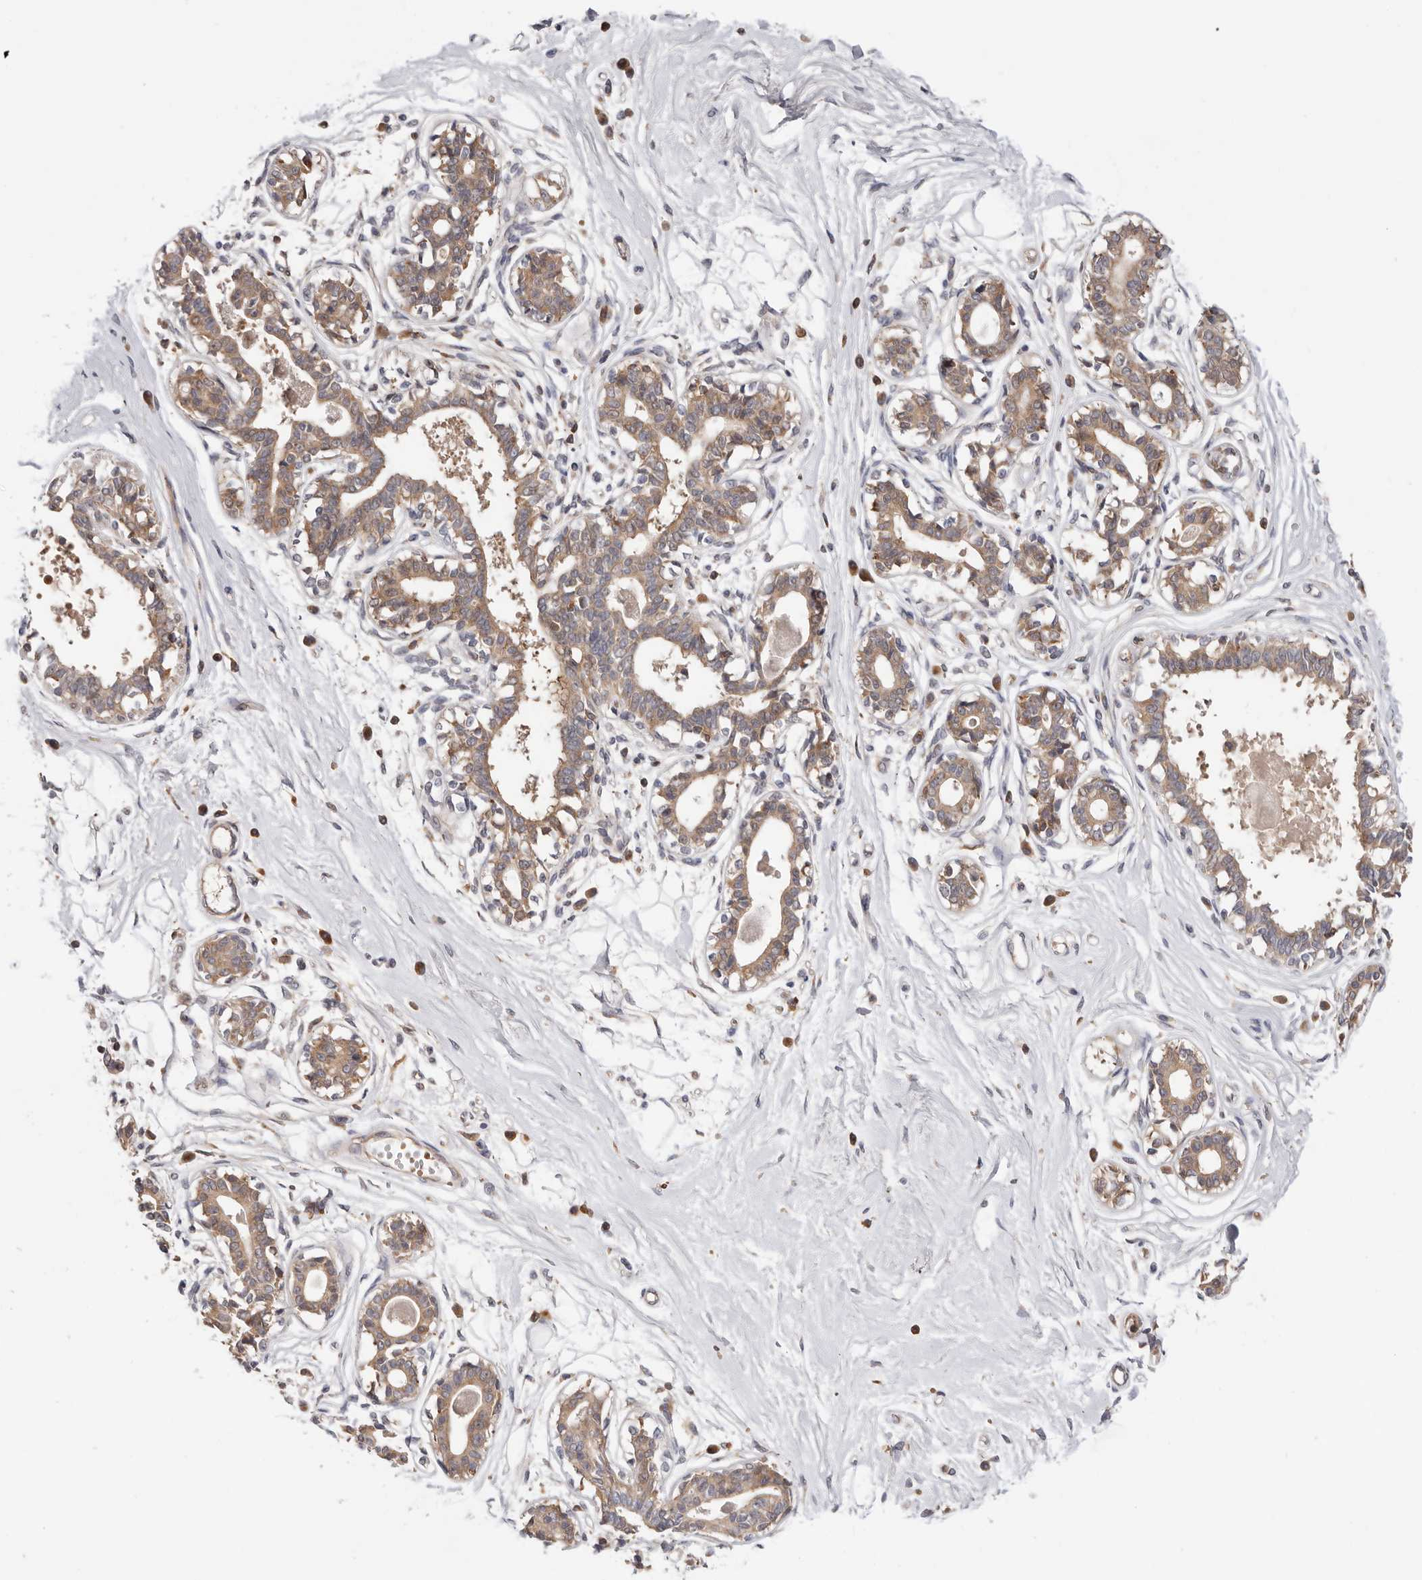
{"staining": {"intensity": "negative", "quantity": "none", "location": "none"}, "tissue": "breast", "cell_type": "Adipocytes", "image_type": "normal", "snomed": [{"axis": "morphology", "description": "Normal tissue, NOS"}, {"axis": "topography", "description": "Breast"}], "caption": "Normal breast was stained to show a protein in brown. There is no significant positivity in adipocytes.", "gene": "RNF213", "patient": {"sex": "female", "age": 45}}